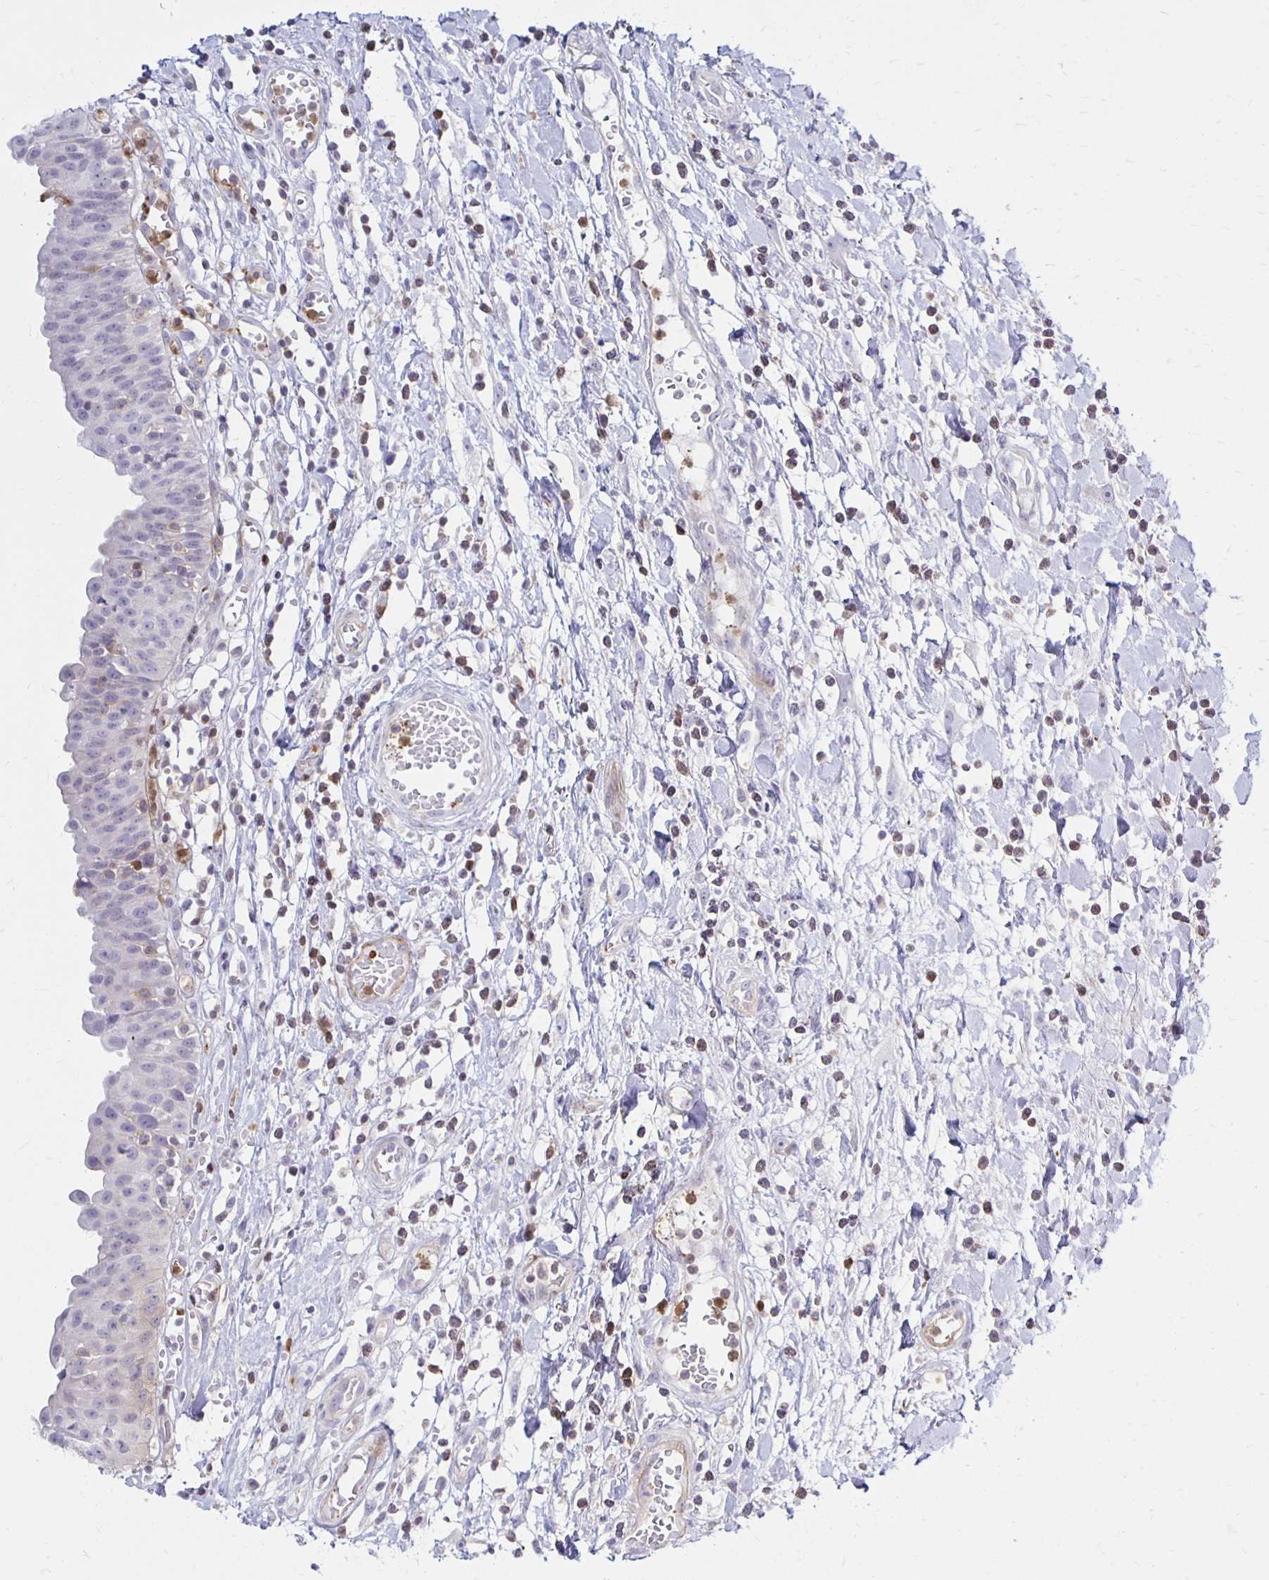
{"staining": {"intensity": "negative", "quantity": "none", "location": "none"}, "tissue": "urinary bladder", "cell_type": "Urothelial cells", "image_type": "normal", "snomed": [{"axis": "morphology", "description": "Normal tissue, NOS"}, {"axis": "topography", "description": "Urinary bladder"}], "caption": "The micrograph shows no staining of urothelial cells in normal urinary bladder. (DAB (3,3'-diaminobenzidine) immunohistochemistry visualized using brightfield microscopy, high magnification).", "gene": "CCL21", "patient": {"sex": "male", "age": 64}}